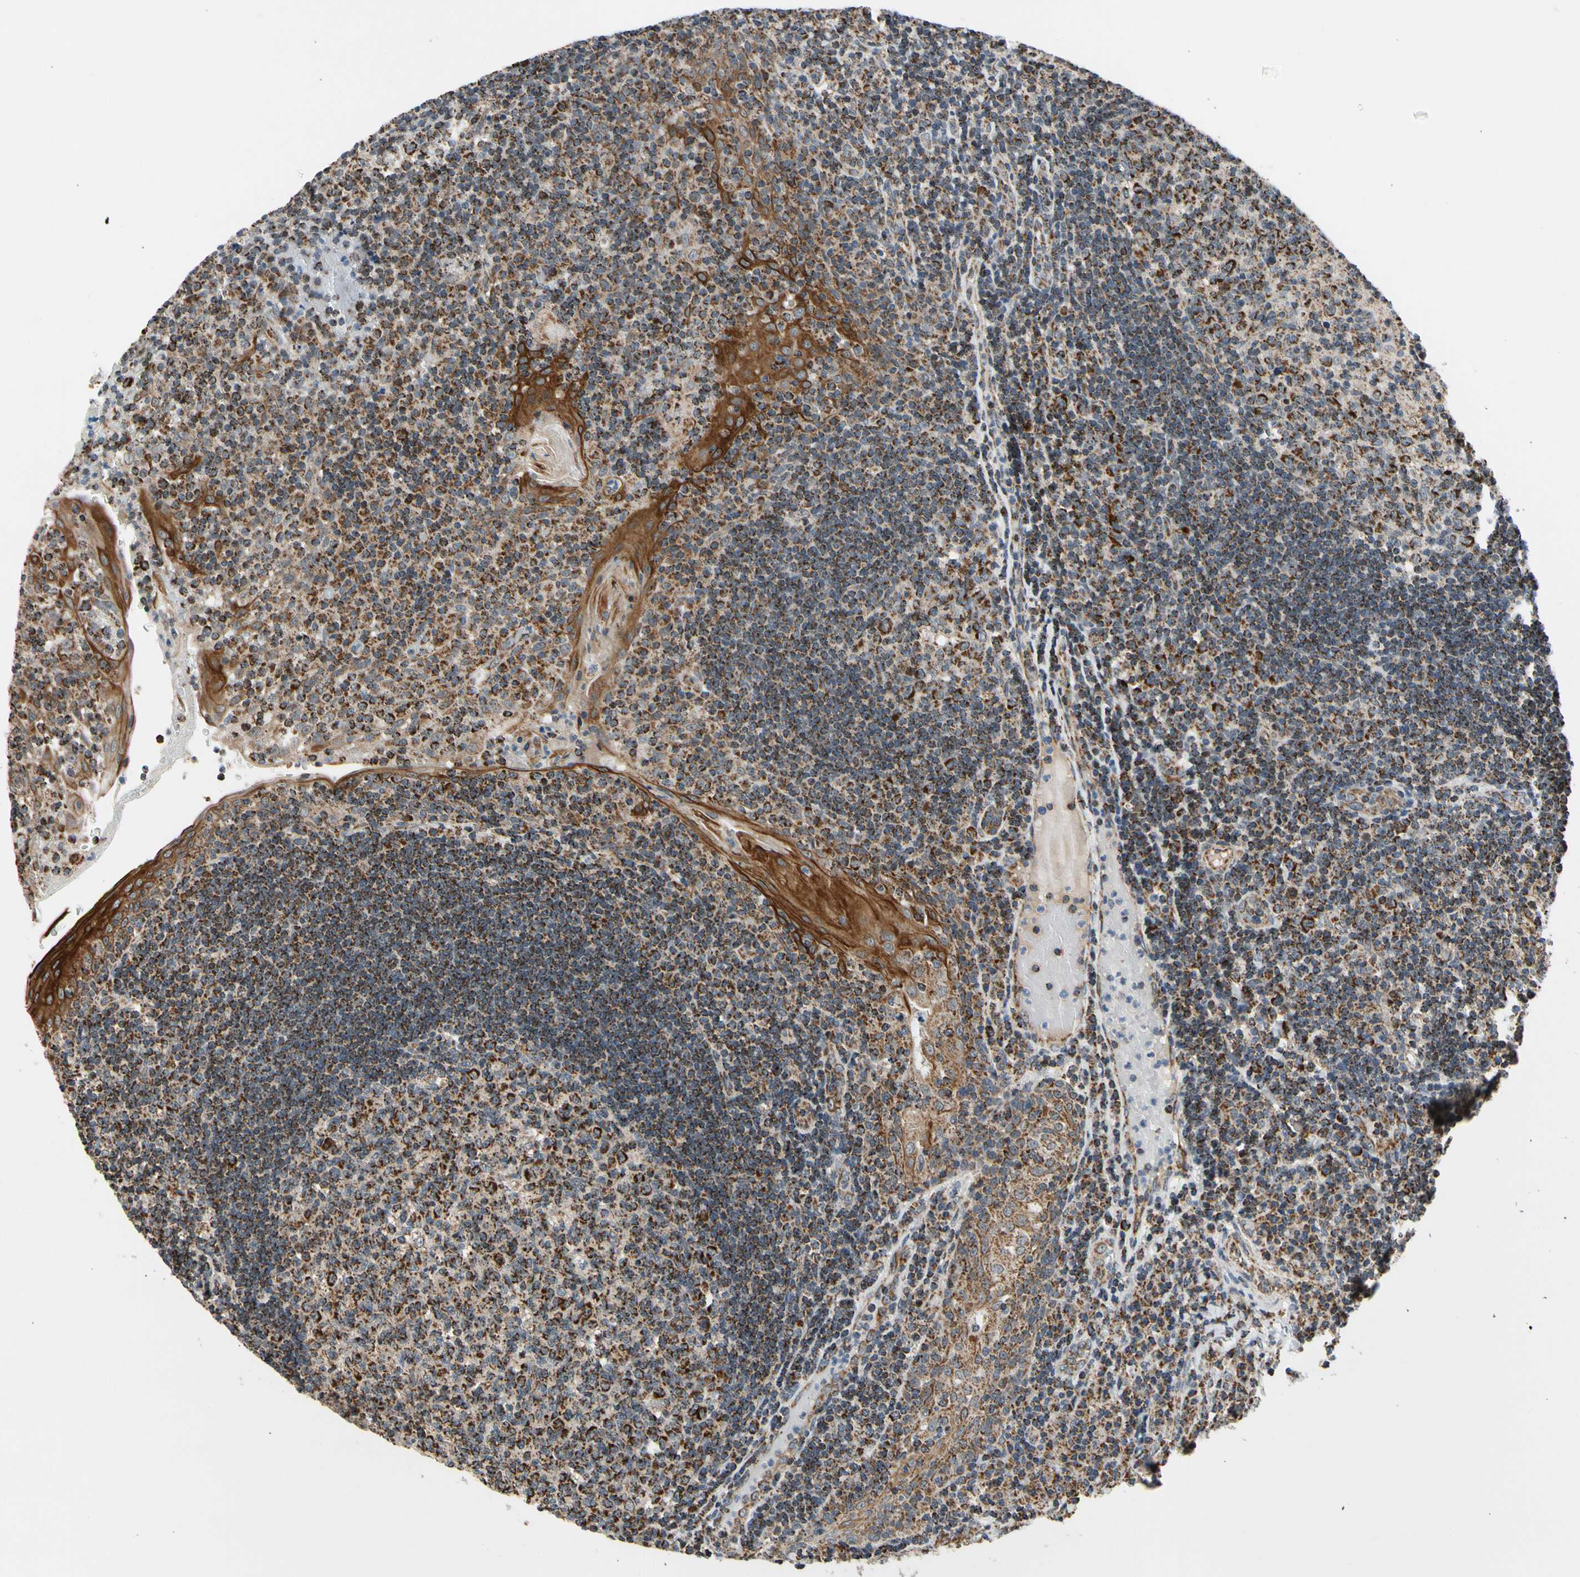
{"staining": {"intensity": "strong", "quantity": "25%-75%", "location": "cytoplasmic/membranous"}, "tissue": "tonsil", "cell_type": "Germinal center cells", "image_type": "normal", "snomed": [{"axis": "morphology", "description": "Normal tissue, NOS"}, {"axis": "topography", "description": "Tonsil"}], "caption": "Immunohistochemical staining of normal tonsil displays high levels of strong cytoplasmic/membranous positivity in approximately 25%-75% of germinal center cells.", "gene": "KHDC4", "patient": {"sex": "female", "age": 40}}